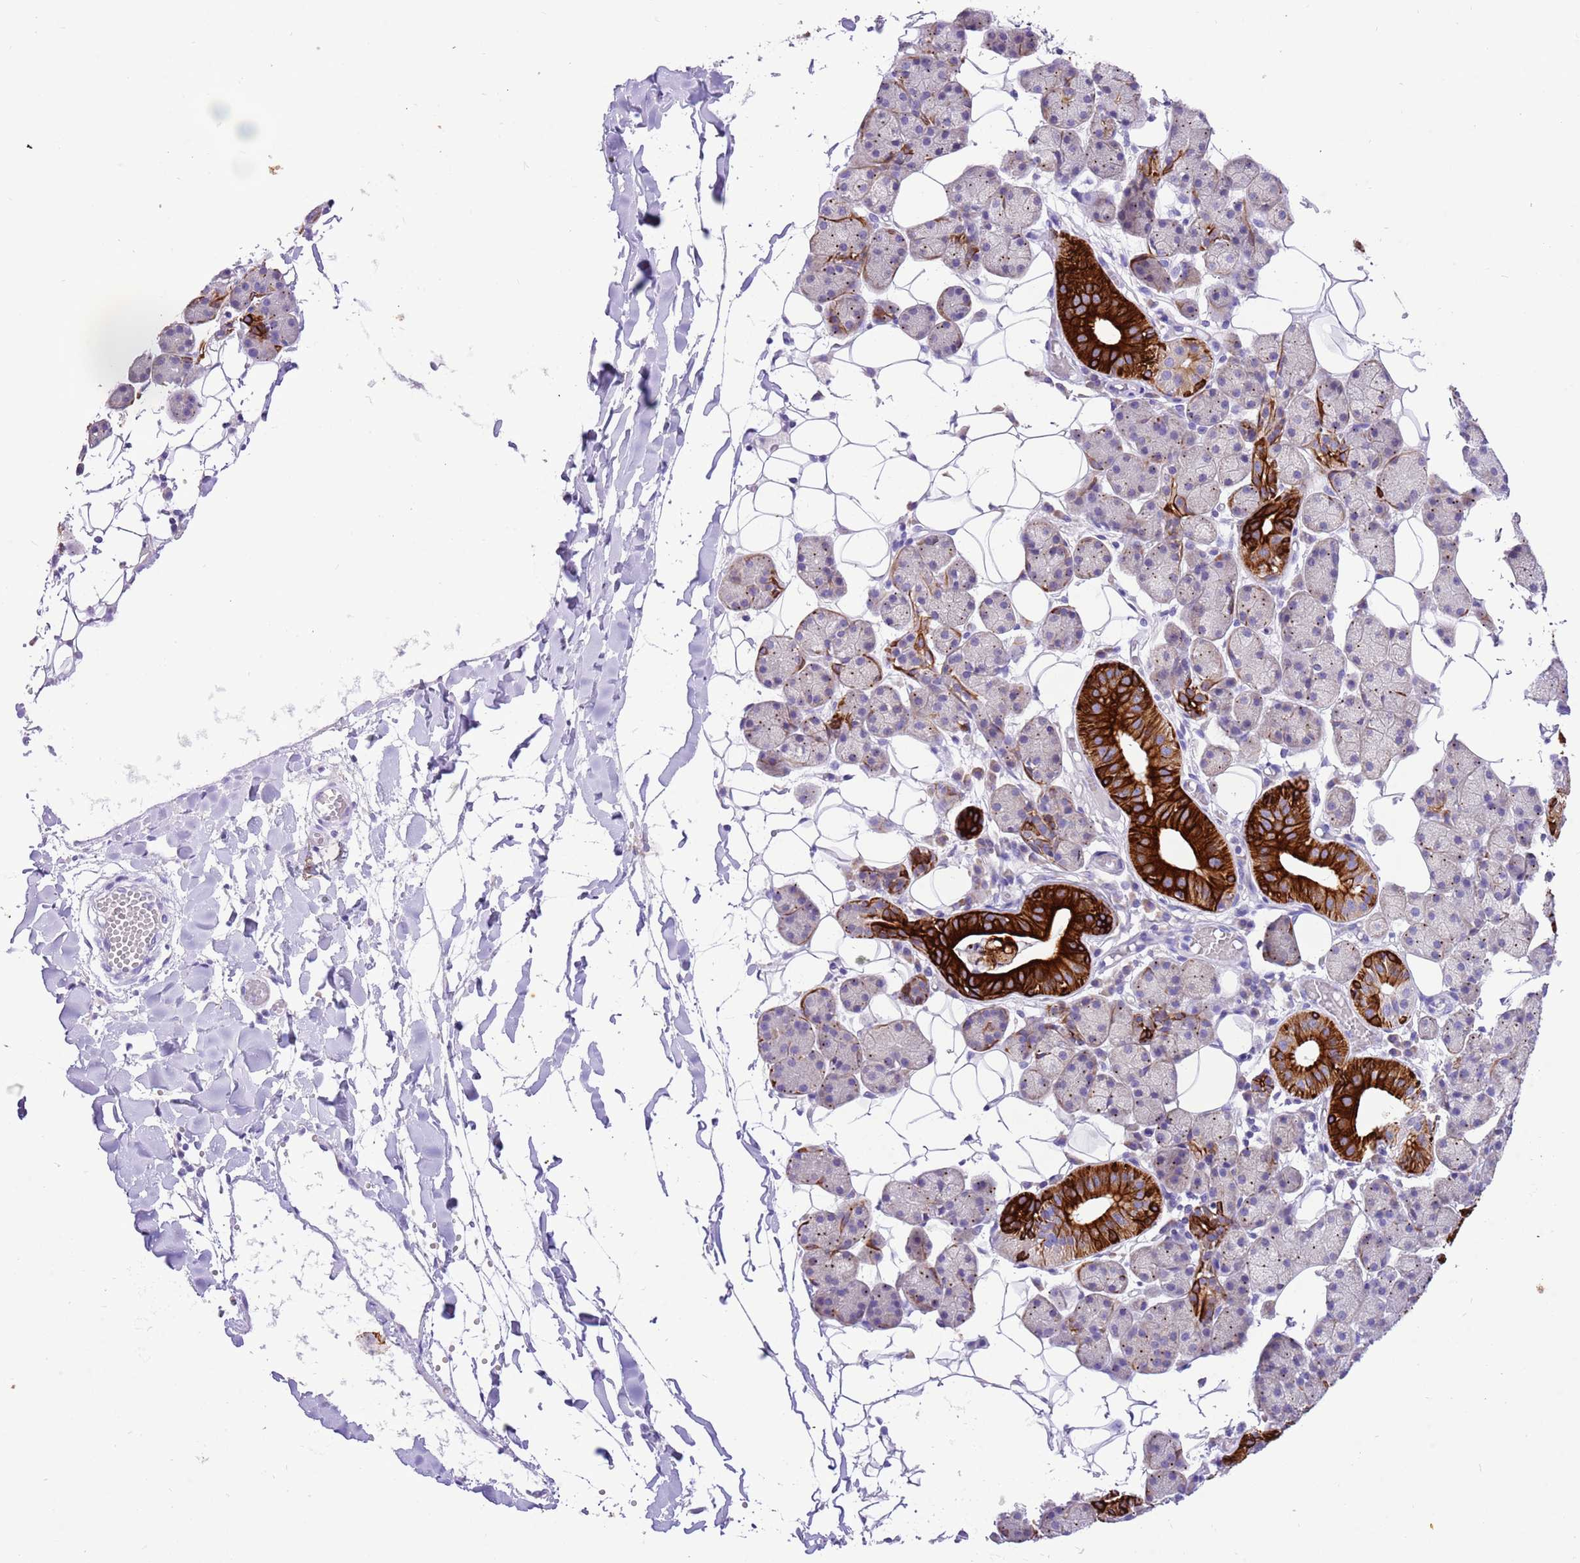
{"staining": {"intensity": "strong", "quantity": "25%-75%", "location": "cytoplasmic/membranous"}, "tissue": "salivary gland", "cell_type": "Glandular cells", "image_type": "normal", "snomed": [{"axis": "morphology", "description": "Normal tissue, NOS"}, {"axis": "topography", "description": "Salivary gland"}], "caption": "Immunohistochemical staining of normal salivary gland demonstrates strong cytoplasmic/membranous protein staining in approximately 25%-75% of glandular cells.", "gene": "R3HDM4", "patient": {"sex": "female", "age": 33}}